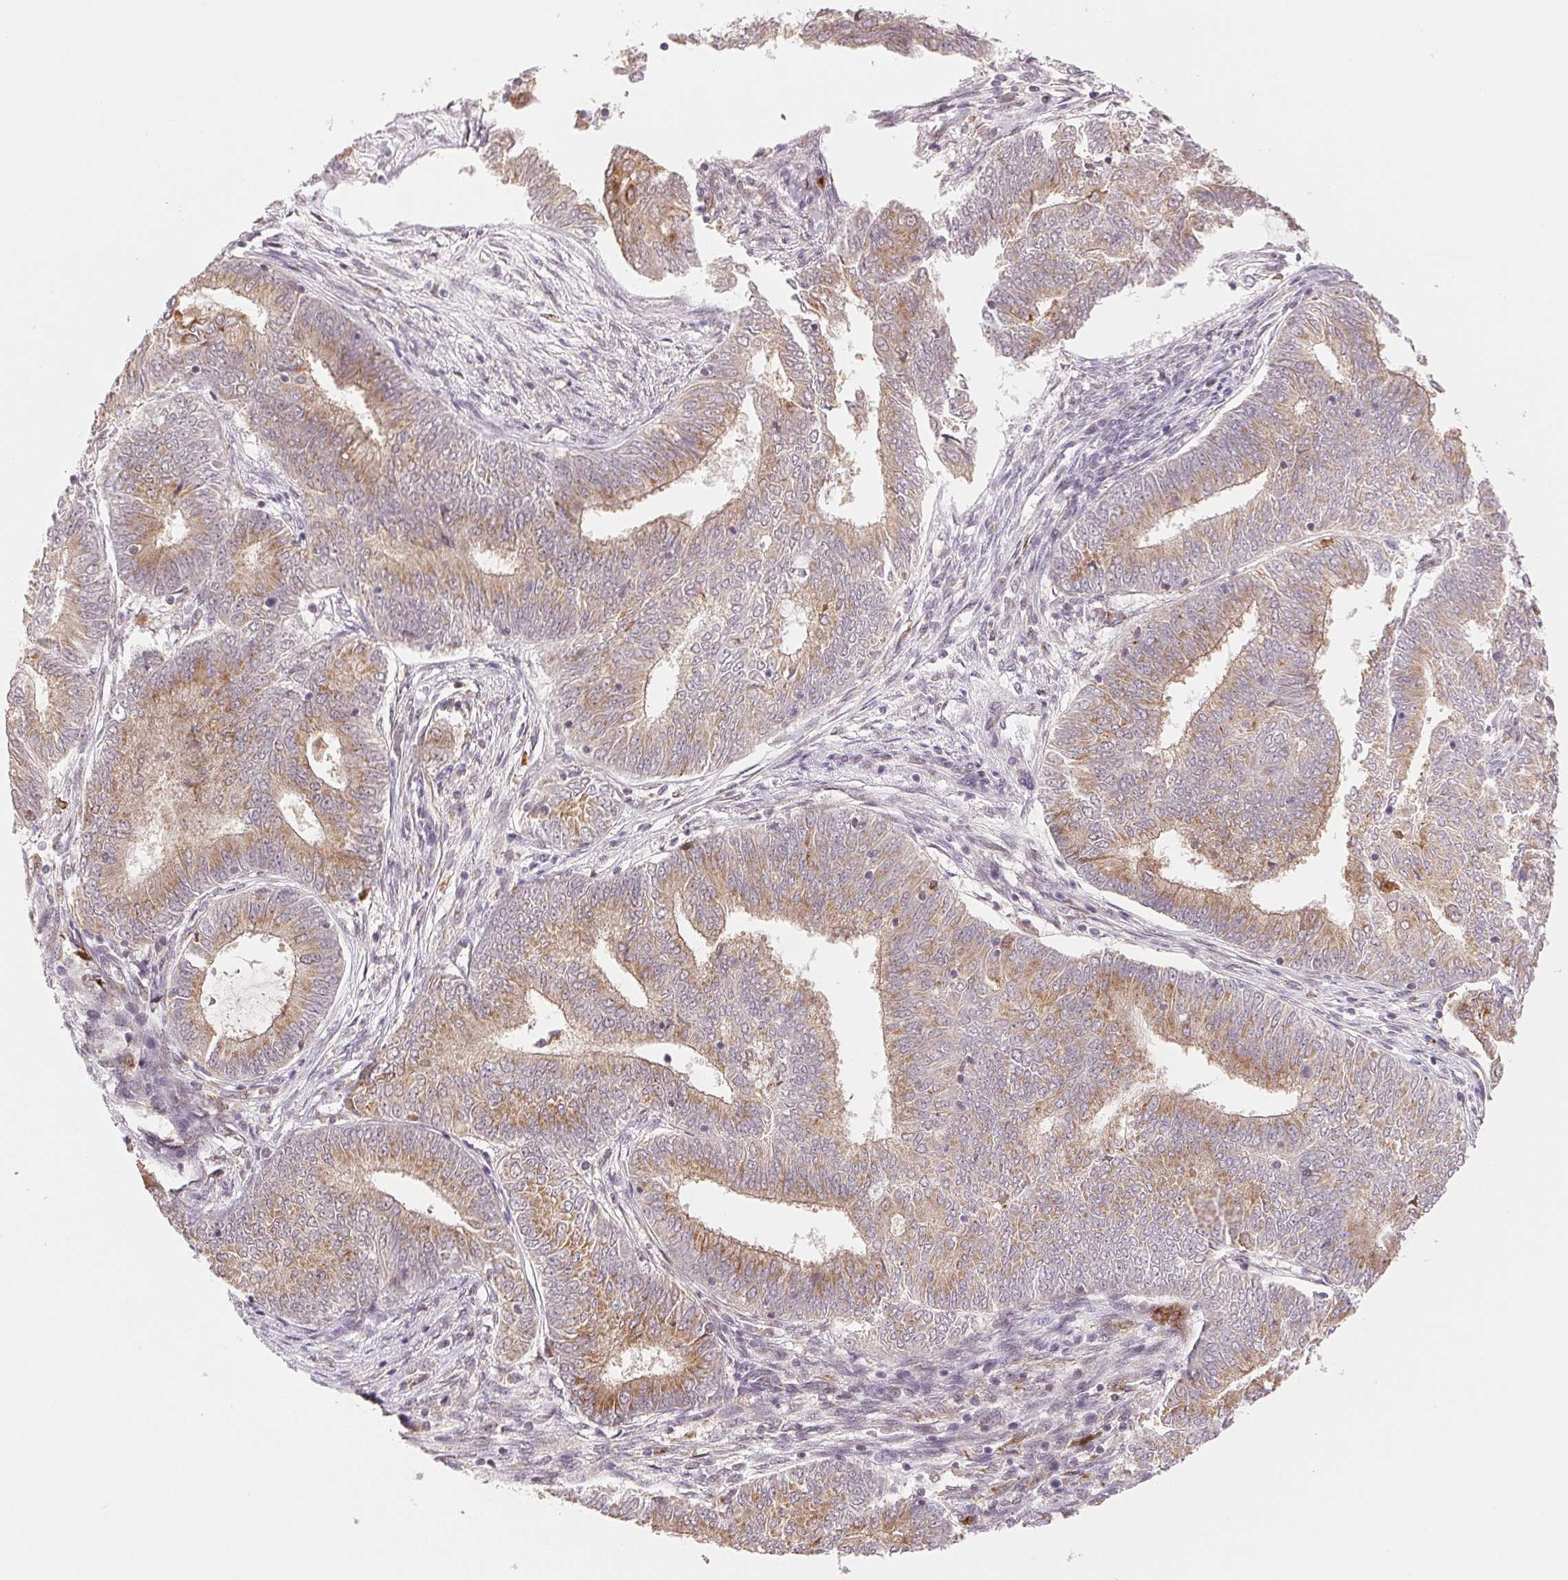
{"staining": {"intensity": "moderate", "quantity": "25%-75%", "location": "cytoplasmic/membranous,nuclear"}, "tissue": "endometrial cancer", "cell_type": "Tumor cells", "image_type": "cancer", "snomed": [{"axis": "morphology", "description": "Adenocarcinoma, NOS"}, {"axis": "topography", "description": "Endometrium"}], "caption": "About 25%-75% of tumor cells in endometrial cancer (adenocarcinoma) show moderate cytoplasmic/membranous and nuclear protein staining as visualized by brown immunohistochemical staining.", "gene": "GRHL3", "patient": {"sex": "female", "age": 62}}